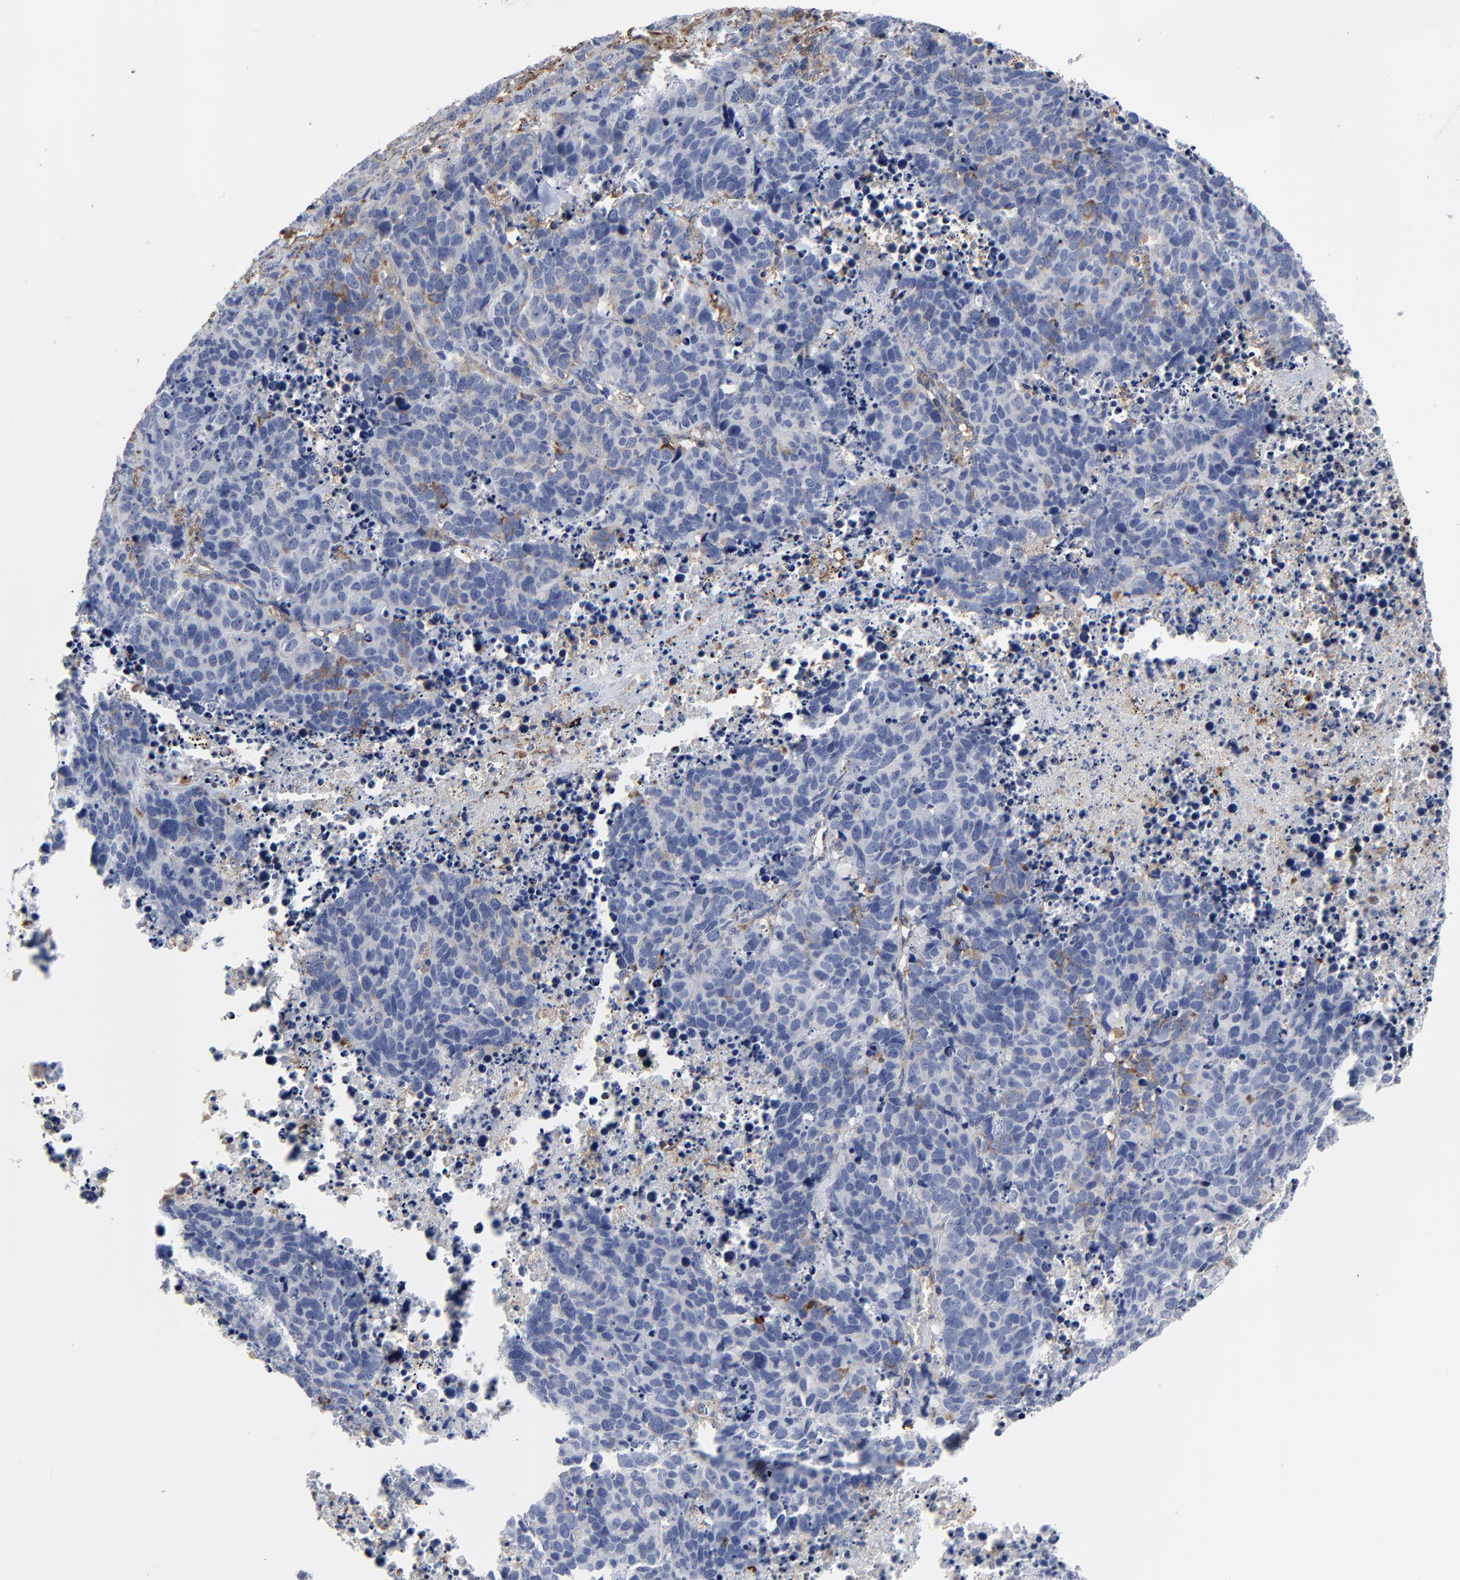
{"staining": {"intensity": "weak", "quantity": "<25%", "location": "cytoplasmic/membranous"}, "tissue": "lung cancer", "cell_type": "Tumor cells", "image_type": "cancer", "snomed": [{"axis": "morphology", "description": "Carcinoid, malignant, NOS"}, {"axis": "topography", "description": "Lung"}], "caption": "Tumor cells show no significant protein positivity in lung malignant carcinoid.", "gene": "NXF3", "patient": {"sex": "male", "age": 60}}